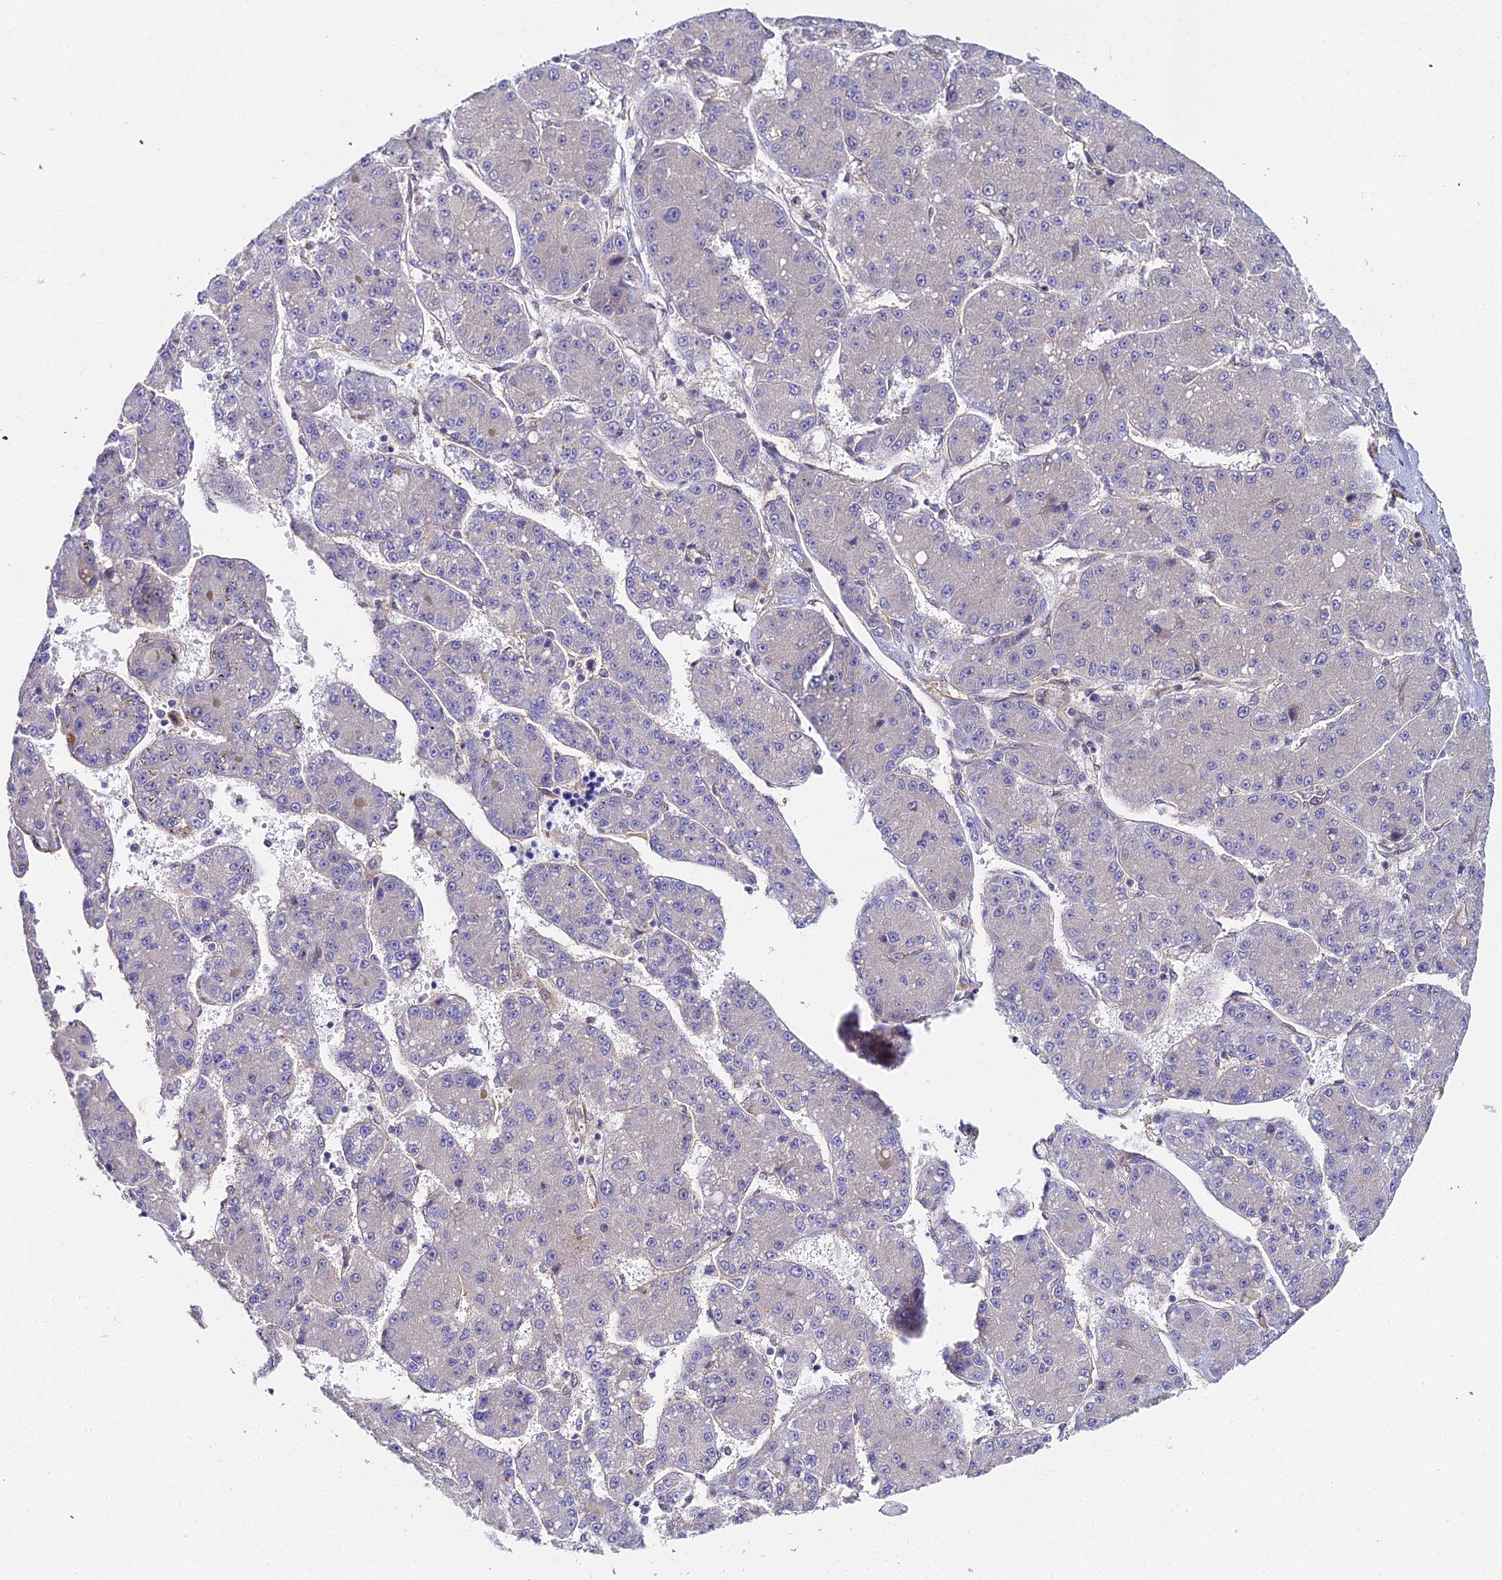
{"staining": {"intensity": "negative", "quantity": "none", "location": "none"}, "tissue": "liver cancer", "cell_type": "Tumor cells", "image_type": "cancer", "snomed": [{"axis": "morphology", "description": "Carcinoma, Hepatocellular, NOS"}, {"axis": "topography", "description": "Liver"}], "caption": "Micrograph shows no protein expression in tumor cells of hepatocellular carcinoma (liver) tissue.", "gene": "PPP2R2C", "patient": {"sex": "male", "age": 67}}